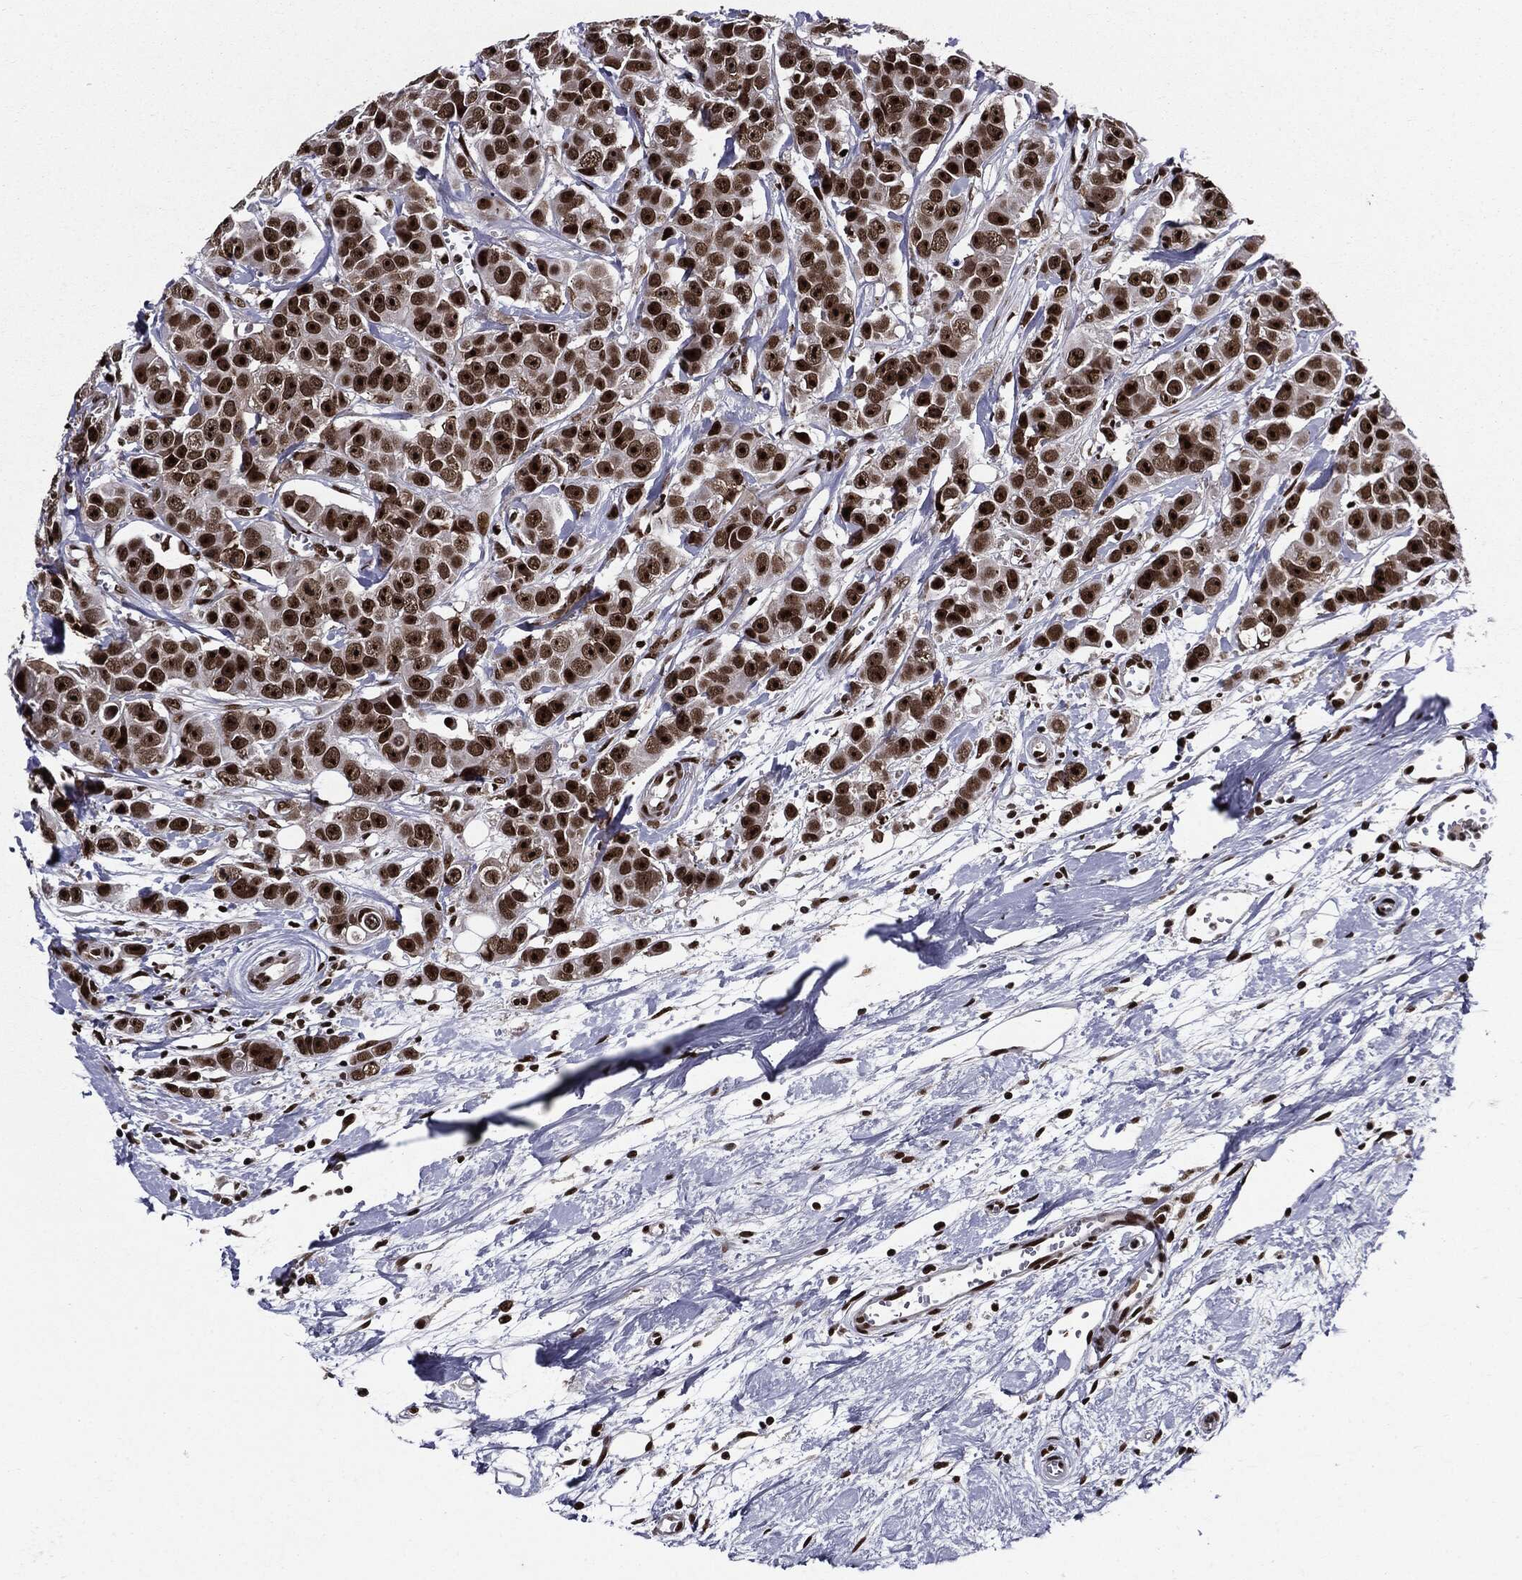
{"staining": {"intensity": "strong", "quantity": ">75%", "location": "nuclear"}, "tissue": "breast cancer", "cell_type": "Tumor cells", "image_type": "cancer", "snomed": [{"axis": "morphology", "description": "Duct carcinoma"}, {"axis": "topography", "description": "Breast"}], "caption": "Immunohistochemistry (IHC) of infiltrating ductal carcinoma (breast) reveals high levels of strong nuclear positivity in approximately >75% of tumor cells.", "gene": "ZFP91", "patient": {"sex": "female", "age": 35}}